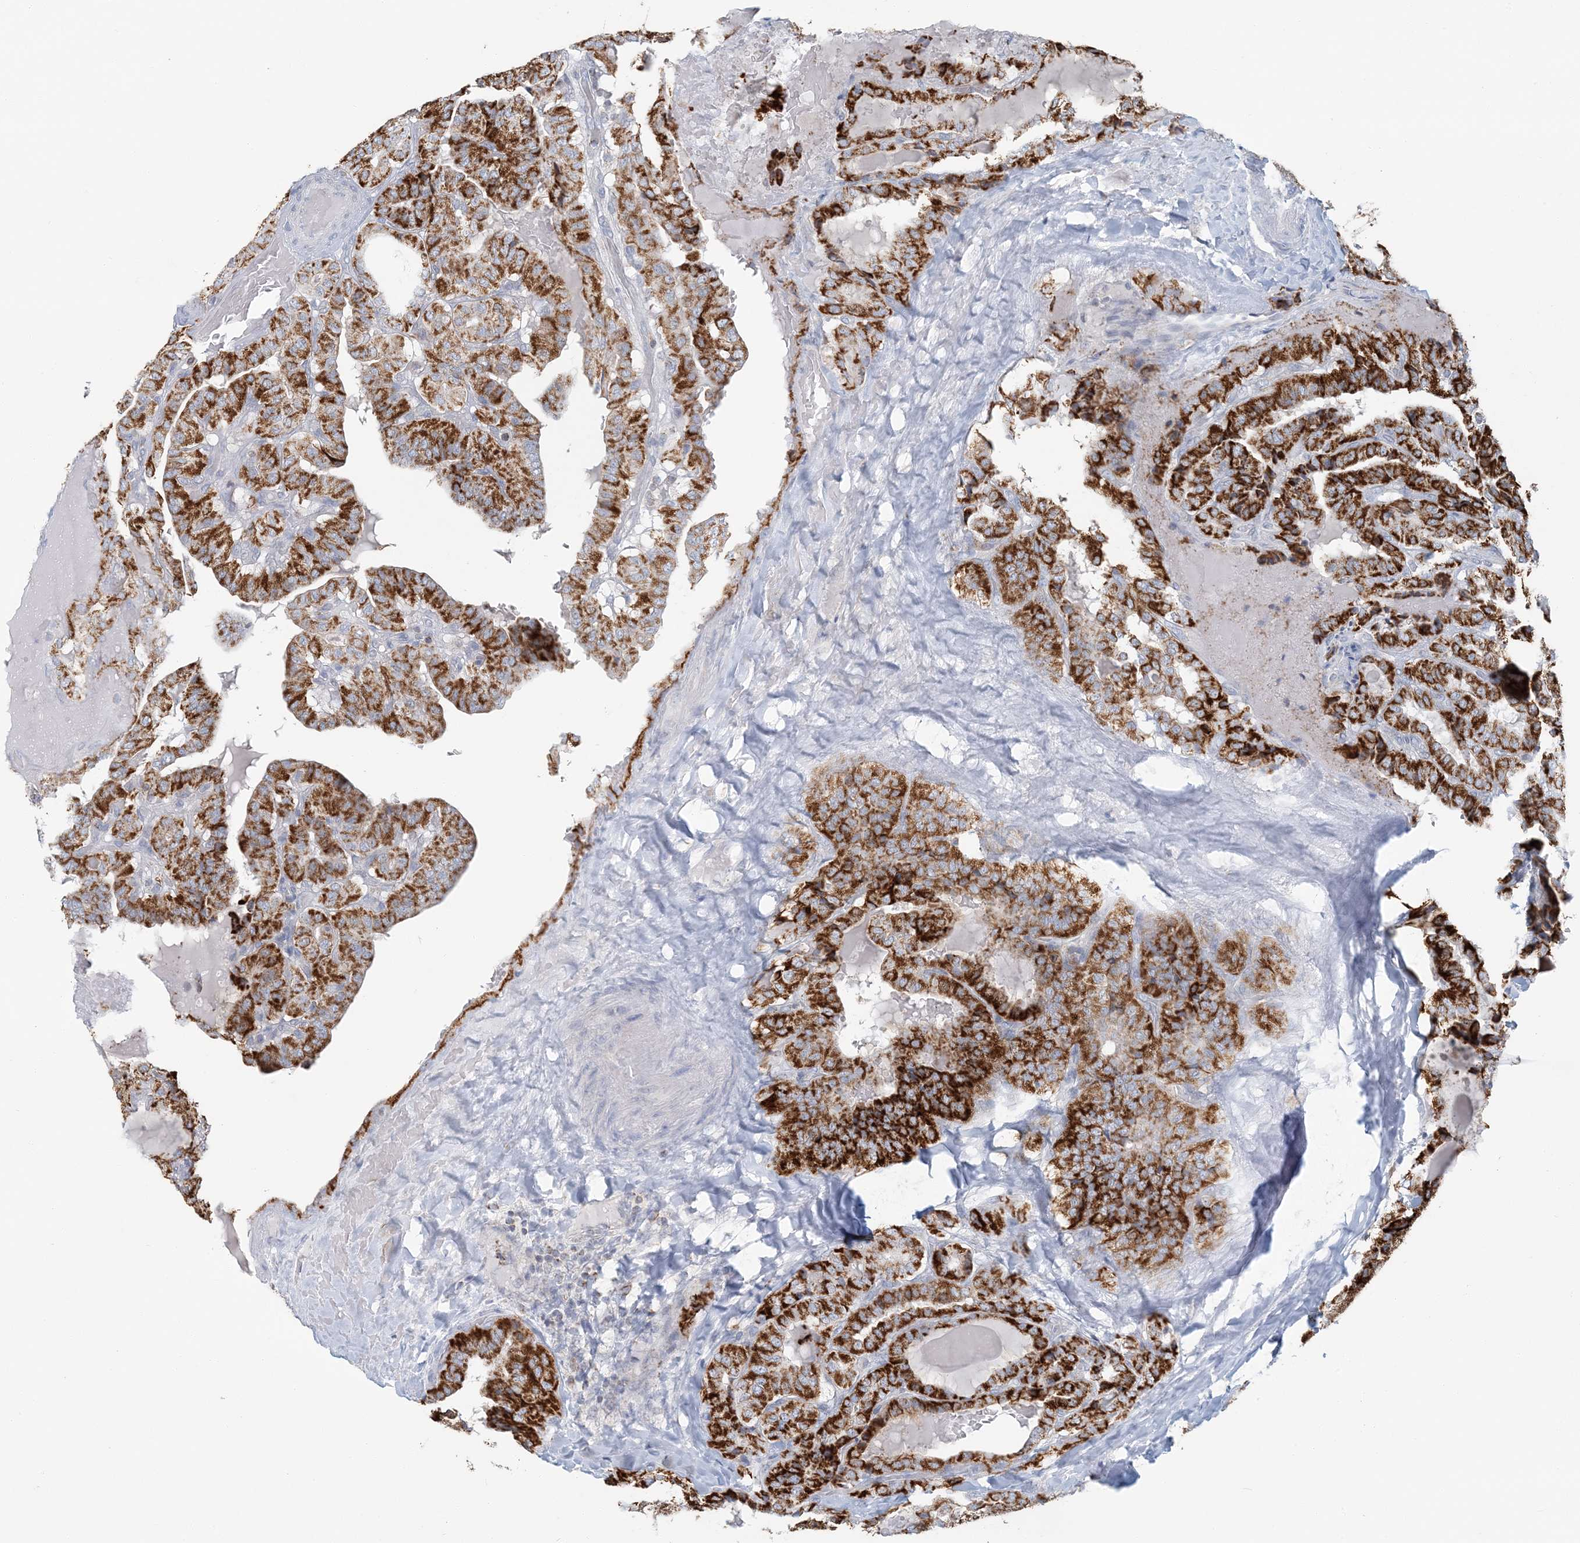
{"staining": {"intensity": "strong", "quantity": ">75%", "location": "cytoplasmic/membranous"}, "tissue": "thyroid cancer", "cell_type": "Tumor cells", "image_type": "cancer", "snomed": [{"axis": "morphology", "description": "Papillary adenocarcinoma, NOS"}, {"axis": "topography", "description": "Thyroid gland"}], "caption": "A micrograph showing strong cytoplasmic/membranous expression in about >75% of tumor cells in papillary adenocarcinoma (thyroid), as visualized by brown immunohistochemical staining.", "gene": "BDH1", "patient": {"sex": "male", "age": 77}}